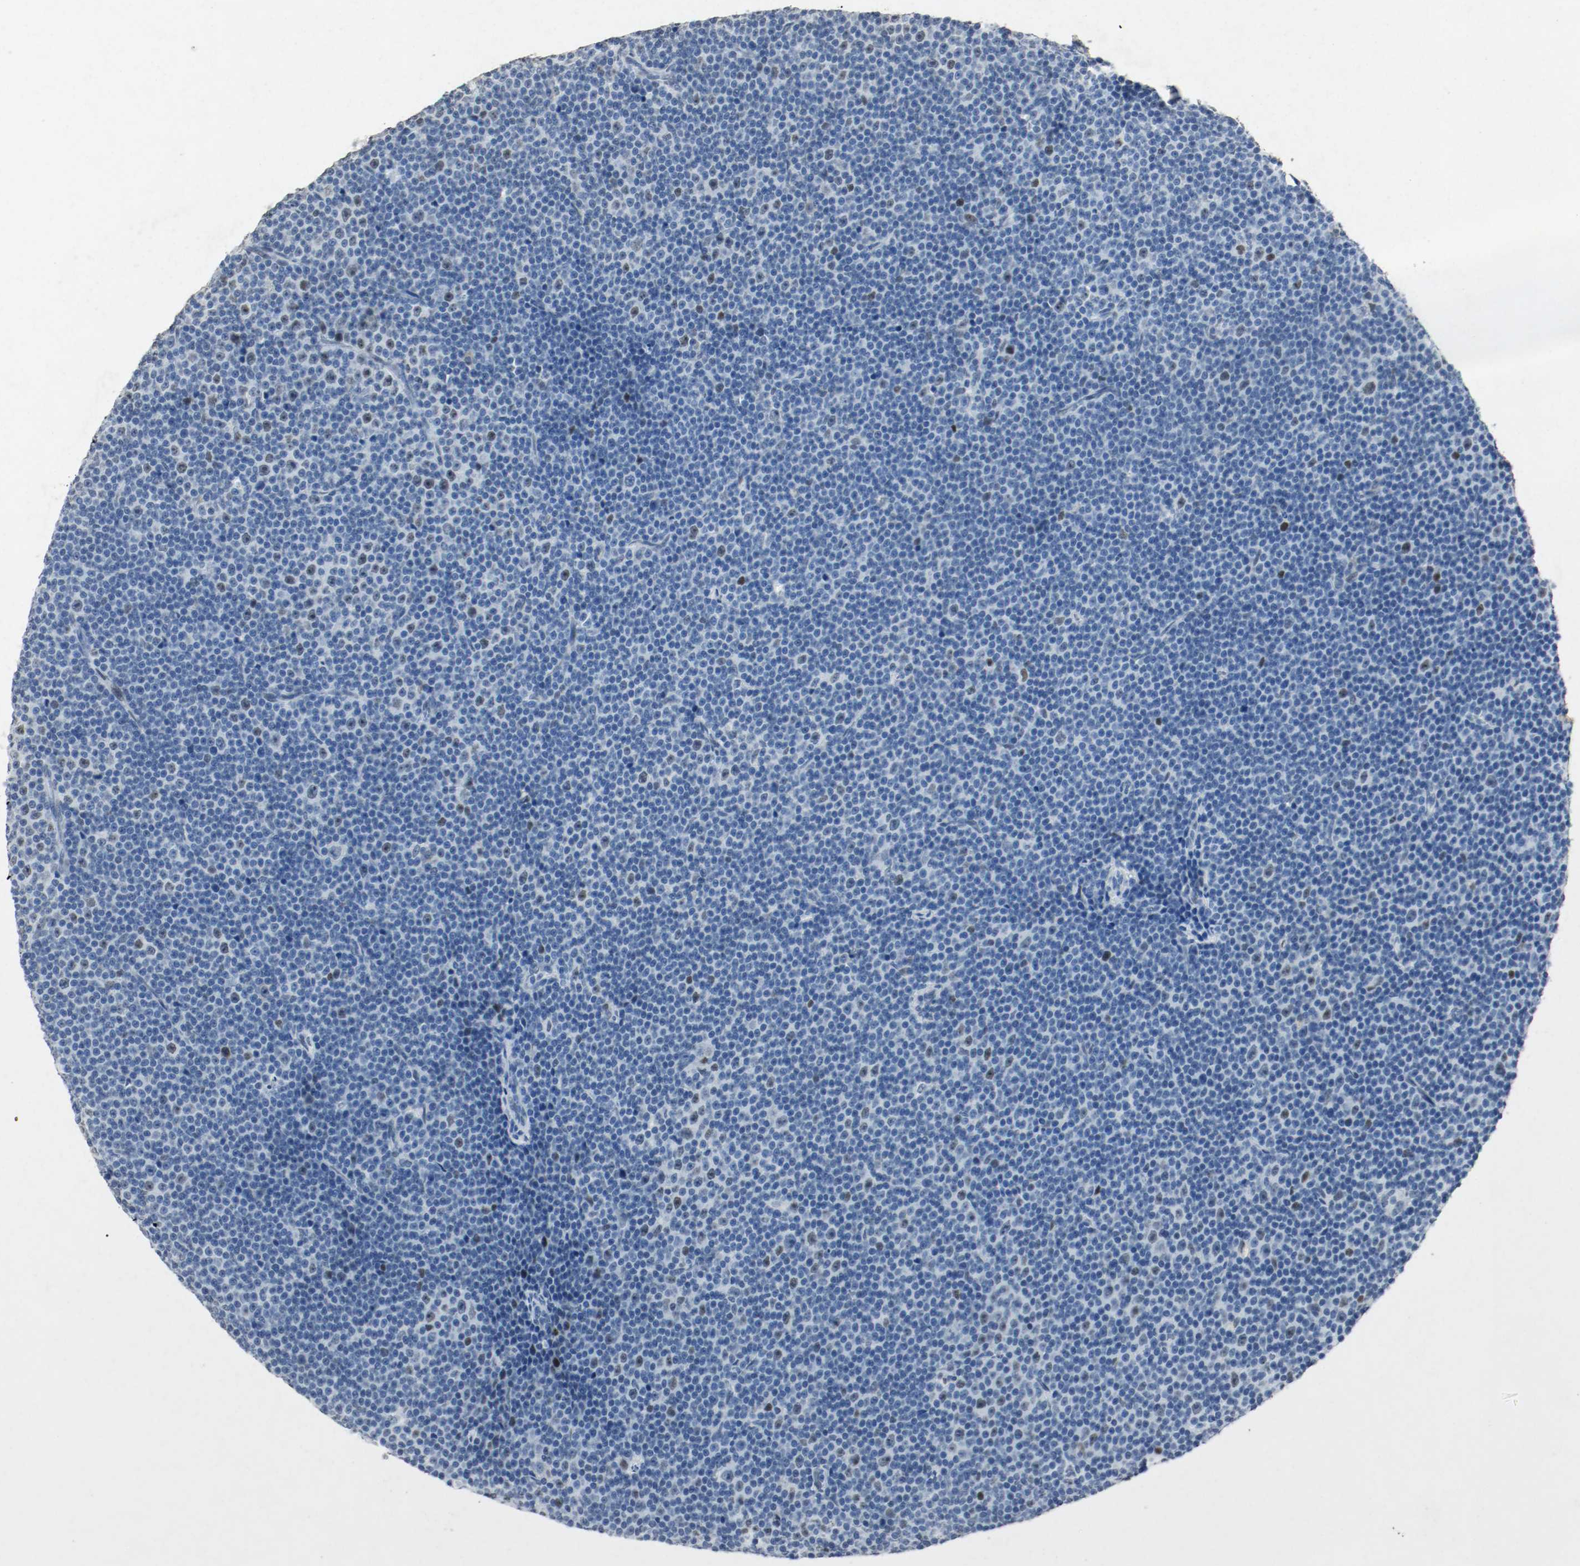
{"staining": {"intensity": "moderate", "quantity": "<25%", "location": "nuclear"}, "tissue": "lymphoma", "cell_type": "Tumor cells", "image_type": "cancer", "snomed": [{"axis": "morphology", "description": "Malignant lymphoma, non-Hodgkin's type, Low grade"}, {"axis": "topography", "description": "Lymph node"}], "caption": "Tumor cells reveal low levels of moderate nuclear expression in approximately <25% of cells in human lymphoma.", "gene": "DNMT1", "patient": {"sex": "female", "age": 67}}